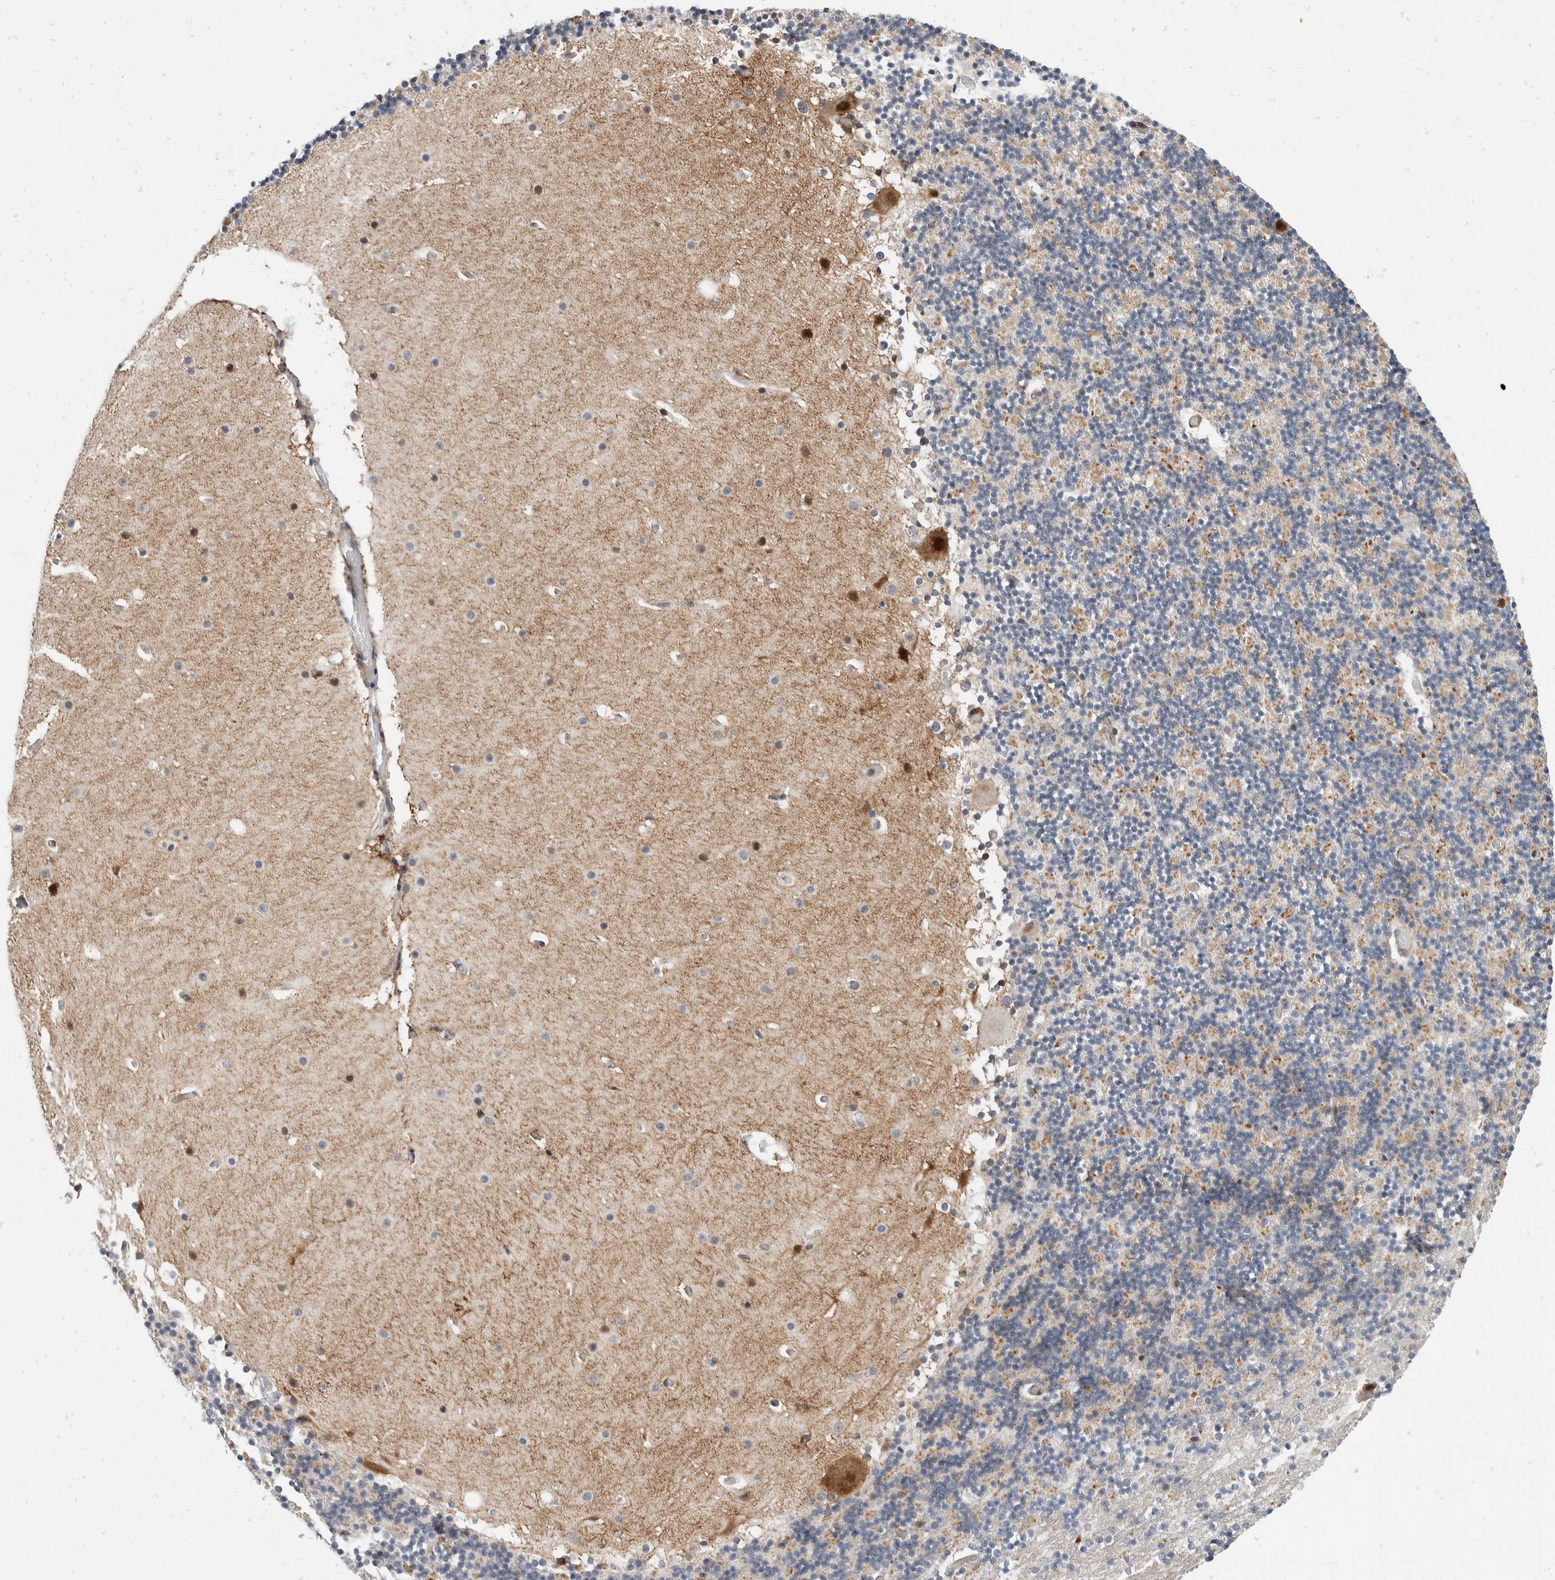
{"staining": {"intensity": "moderate", "quantity": "<25%", "location": "cytoplasmic/membranous"}, "tissue": "cerebellum", "cell_type": "Cells in granular layer", "image_type": "normal", "snomed": [{"axis": "morphology", "description": "Normal tissue, NOS"}, {"axis": "topography", "description": "Cerebellum"}], "caption": "Protein analysis of unremarkable cerebellum shows moderate cytoplasmic/membranous positivity in approximately <25% of cells in granular layer. (DAB IHC, brown staining for protein, blue staining for nuclei).", "gene": "ZNF703", "patient": {"sex": "male", "age": 57}}